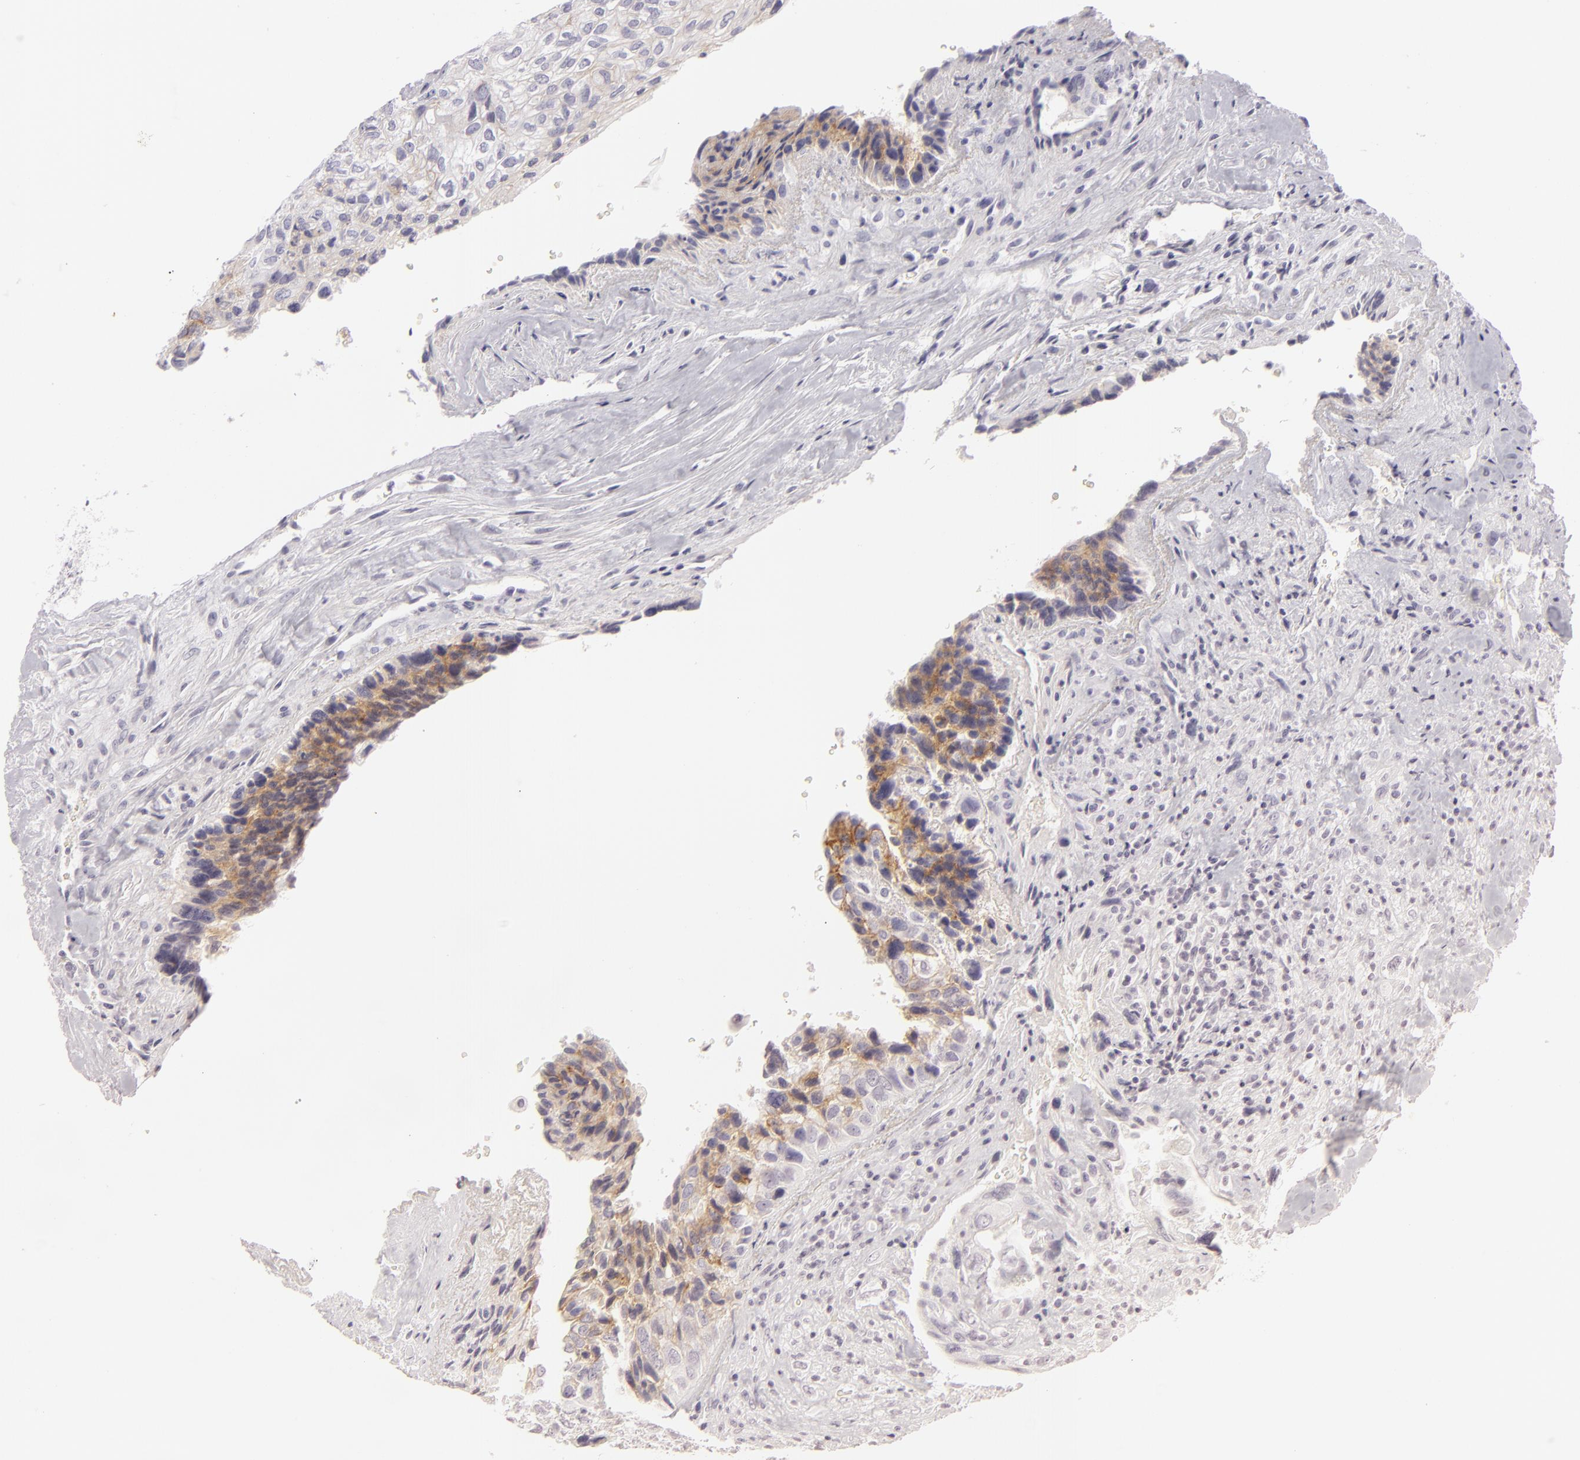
{"staining": {"intensity": "weak", "quantity": ">75%", "location": "cytoplasmic/membranous"}, "tissue": "breast cancer", "cell_type": "Tumor cells", "image_type": "cancer", "snomed": [{"axis": "morphology", "description": "Neoplasm, malignant, NOS"}, {"axis": "topography", "description": "Breast"}], "caption": "Human breast cancer stained with a protein marker exhibits weak staining in tumor cells.", "gene": "DLG4", "patient": {"sex": "female", "age": 50}}